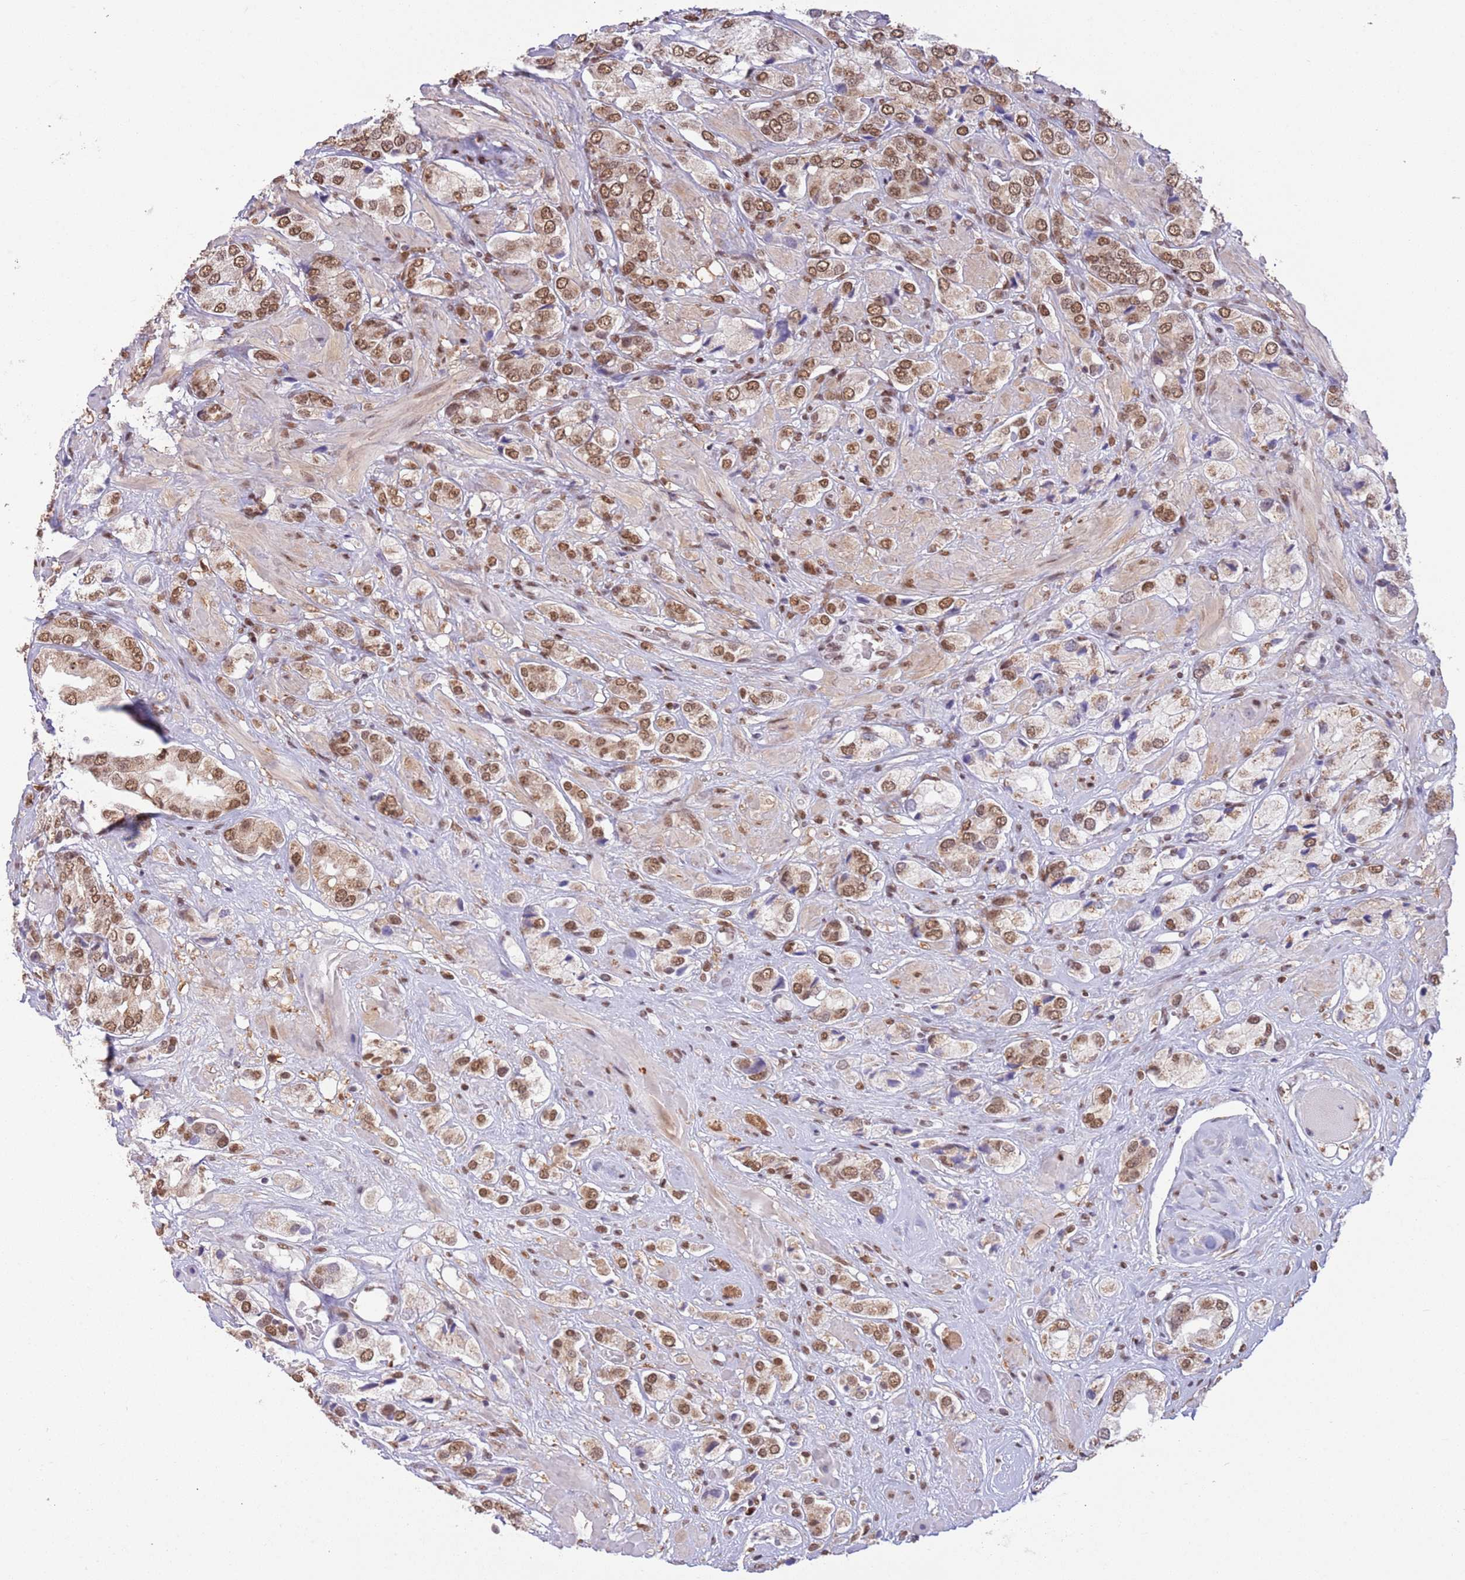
{"staining": {"intensity": "moderate", "quantity": ">75%", "location": "nuclear"}, "tissue": "prostate cancer", "cell_type": "Tumor cells", "image_type": "cancer", "snomed": [{"axis": "morphology", "description": "Adenocarcinoma, High grade"}, {"axis": "topography", "description": "Prostate and seminal vesicle, NOS"}], "caption": "A medium amount of moderate nuclear expression is seen in about >75% of tumor cells in prostate cancer tissue. The staining was performed using DAB, with brown indicating positive protein expression. Nuclei are stained blue with hematoxylin.", "gene": "TRIM32", "patient": {"sex": "male", "age": 64}}